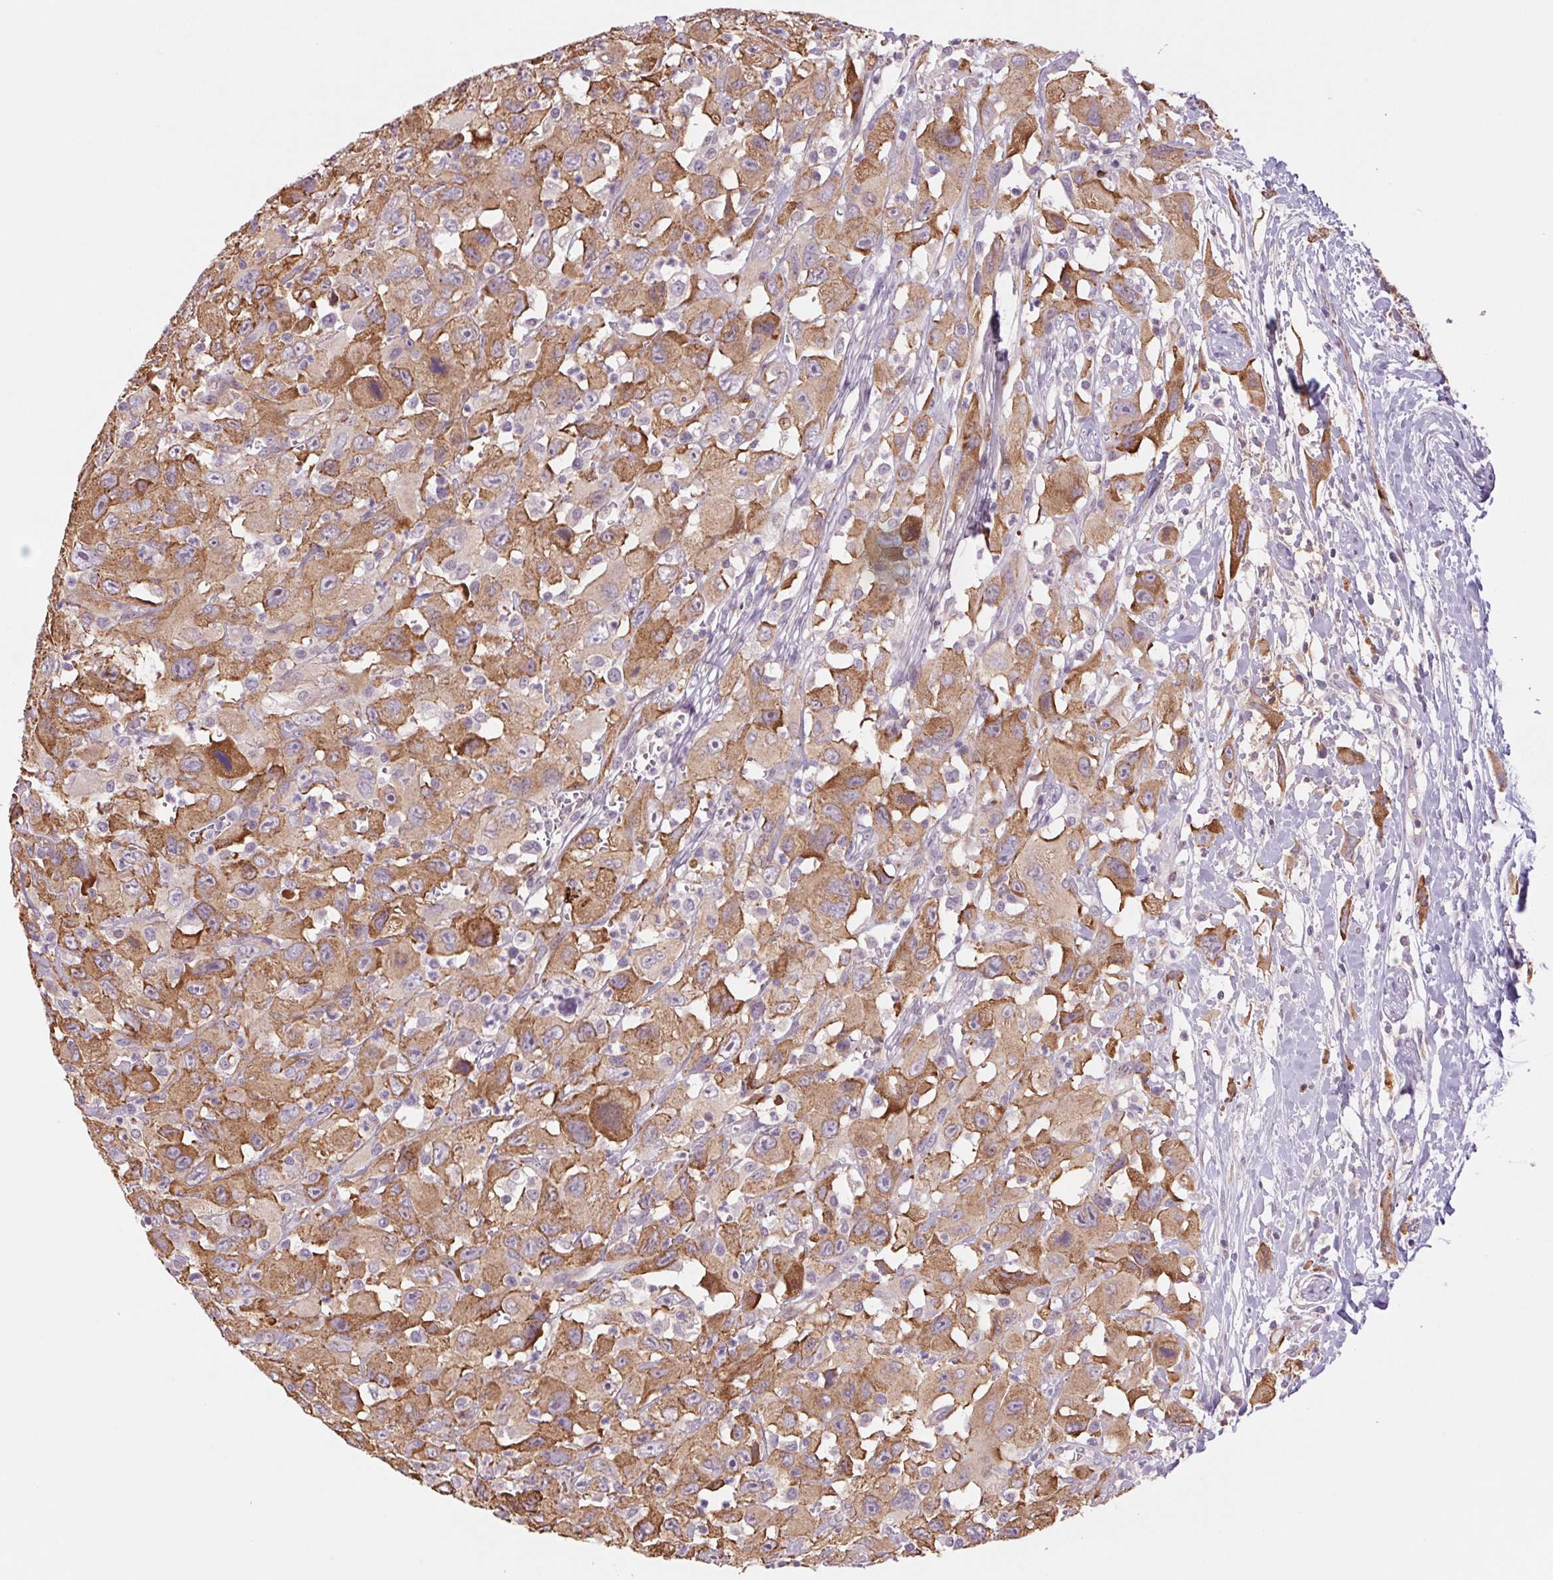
{"staining": {"intensity": "moderate", "quantity": ">75%", "location": "cytoplasmic/membranous"}, "tissue": "head and neck cancer", "cell_type": "Tumor cells", "image_type": "cancer", "snomed": [{"axis": "morphology", "description": "Squamous cell carcinoma, NOS"}, {"axis": "morphology", "description": "Squamous cell carcinoma, metastatic, NOS"}, {"axis": "topography", "description": "Oral tissue"}, {"axis": "topography", "description": "Head-Neck"}], "caption": "Brown immunohistochemical staining in head and neck cancer (metastatic squamous cell carcinoma) shows moderate cytoplasmic/membranous expression in approximately >75% of tumor cells. The protein is stained brown, and the nuclei are stained in blue (DAB IHC with brightfield microscopy, high magnification).", "gene": "MS4A13", "patient": {"sex": "female", "age": 85}}